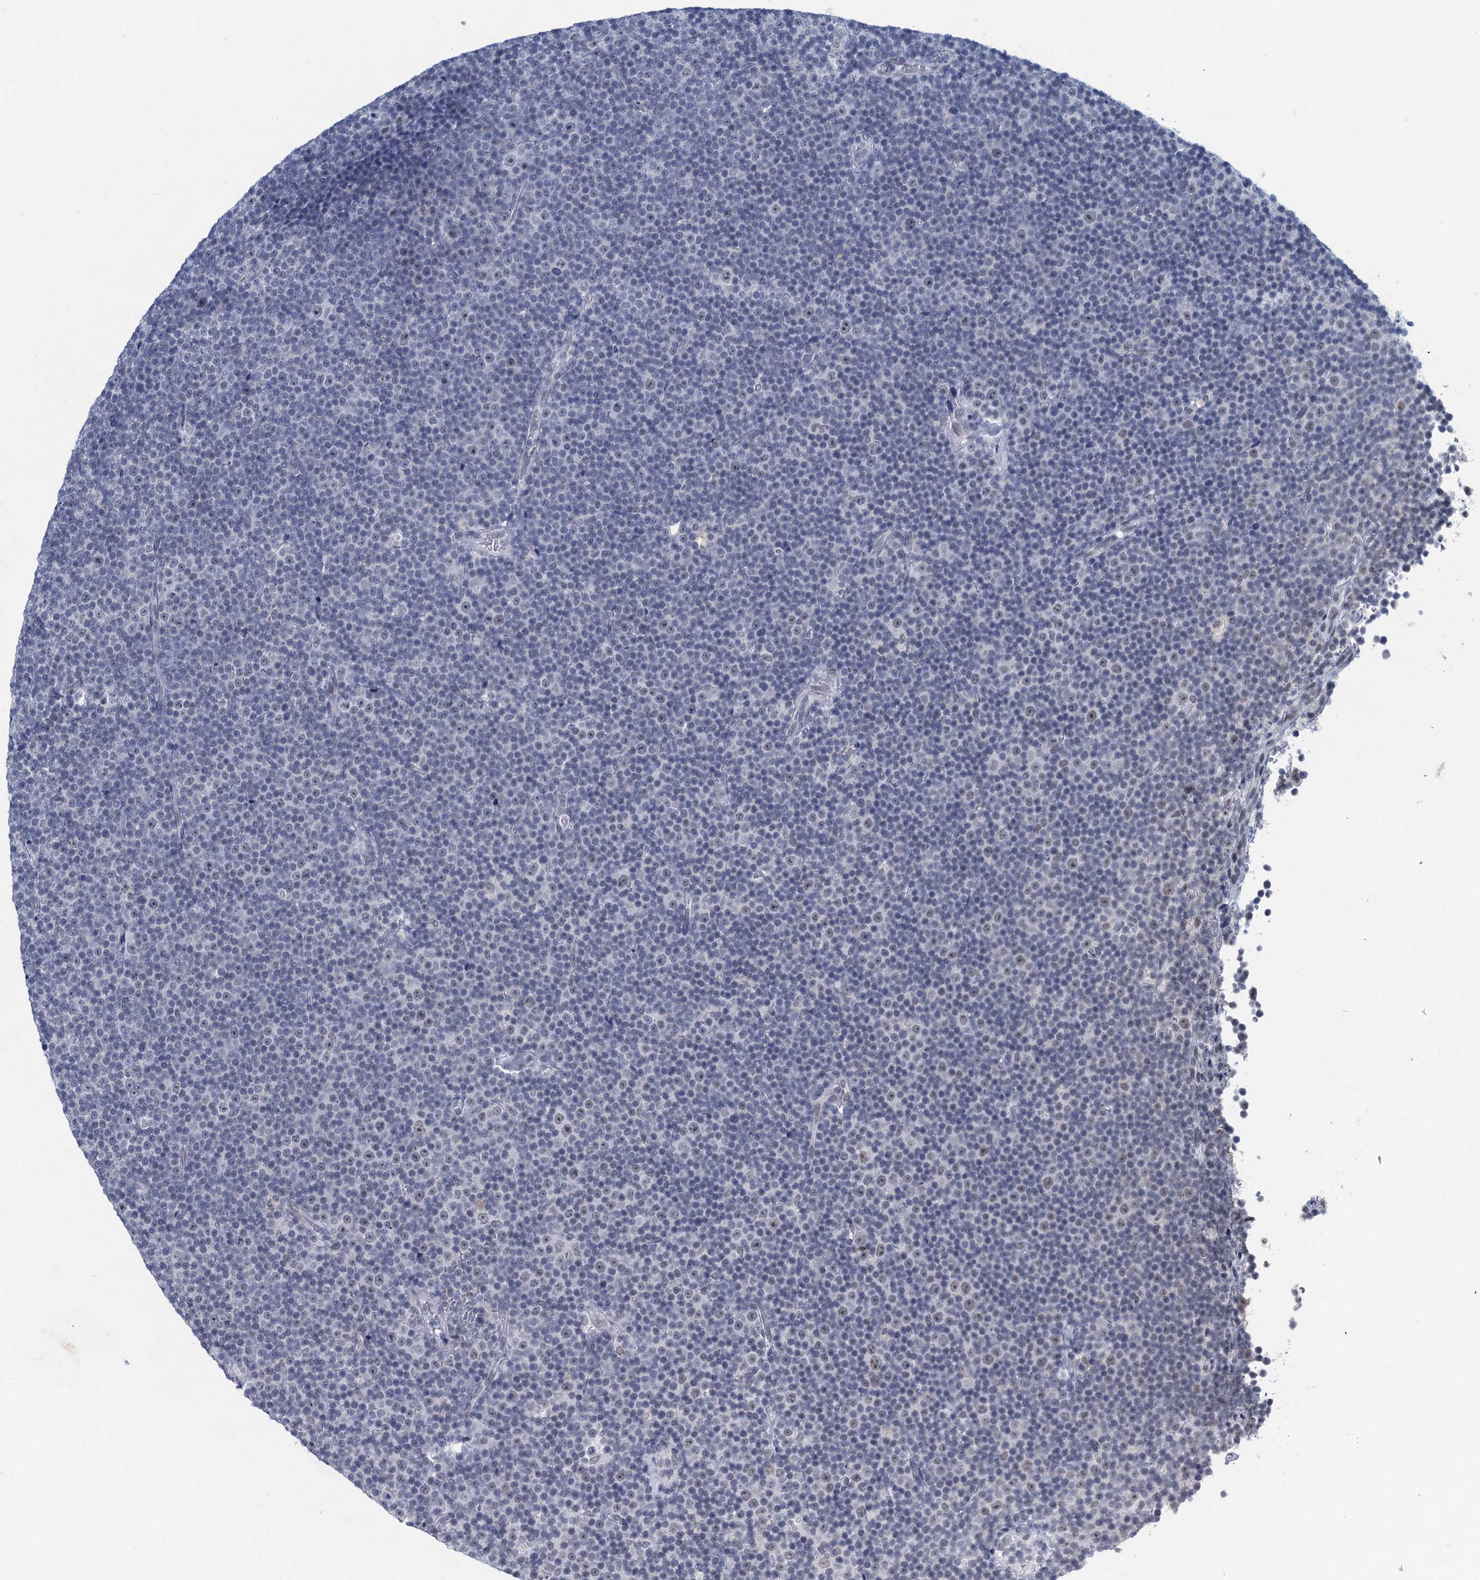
{"staining": {"intensity": "negative", "quantity": "none", "location": "none"}, "tissue": "lymphoma", "cell_type": "Tumor cells", "image_type": "cancer", "snomed": [{"axis": "morphology", "description": "Malignant lymphoma, non-Hodgkin's type, Low grade"}, {"axis": "topography", "description": "Lymph node"}], "caption": "IHC micrograph of neoplastic tissue: human lymphoma stained with DAB (3,3'-diaminobenzidine) demonstrates no significant protein expression in tumor cells.", "gene": "HAPSTR1", "patient": {"sex": "female", "age": 67}}